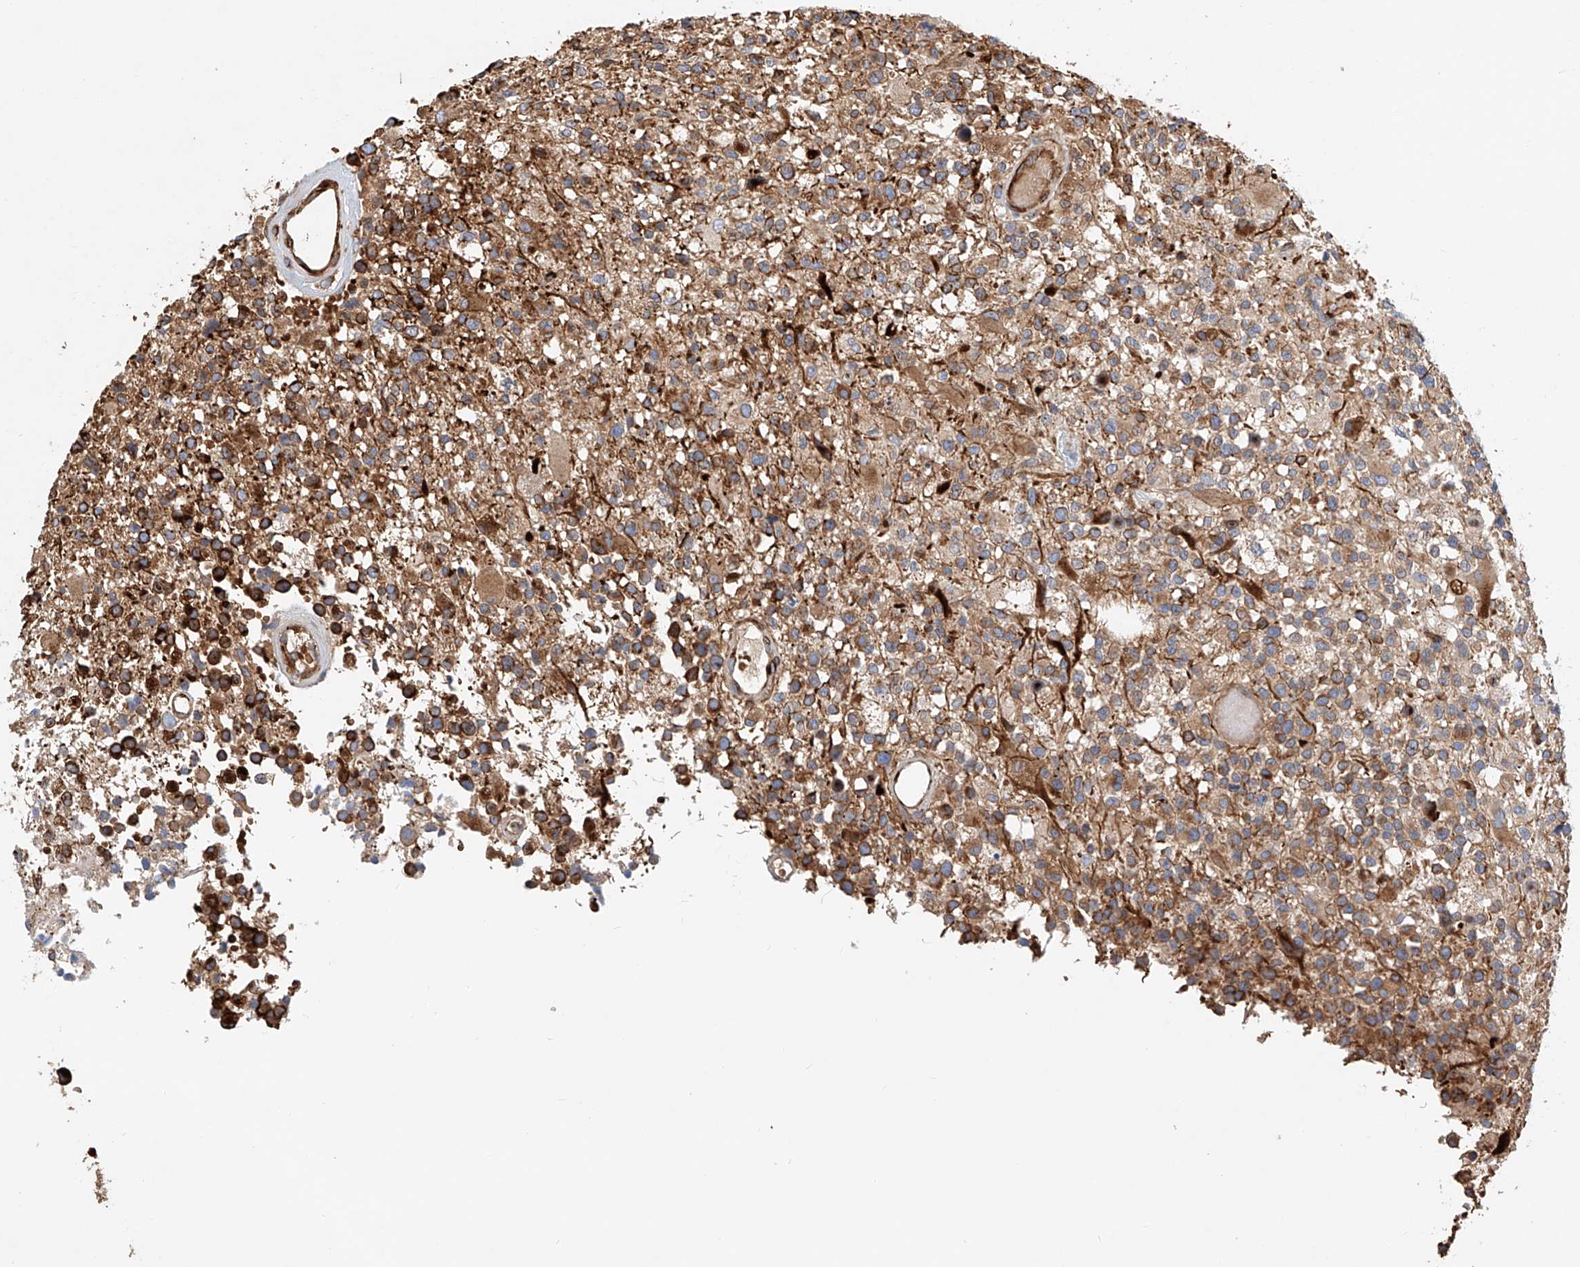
{"staining": {"intensity": "moderate", "quantity": ">75%", "location": "cytoplasmic/membranous"}, "tissue": "glioma", "cell_type": "Tumor cells", "image_type": "cancer", "snomed": [{"axis": "morphology", "description": "Glioma, malignant, High grade"}, {"axis": "morphology", "description": "Glioblastoma, NOS"}, {"axis": "topography", "description": "Brain"}], "caption": "Protein staining of glioma tissue shows moderate cytoplasmic/membranous staining in about >75% of tumor cells. Using DAB (3,3'-diaminobenzidine) (brown) and hematoxylin (blue) stains, captured at high magnification using brightfield microscopy.", "gene": "HGSNAT", "patient": {"sex": "male", "age": 60}}